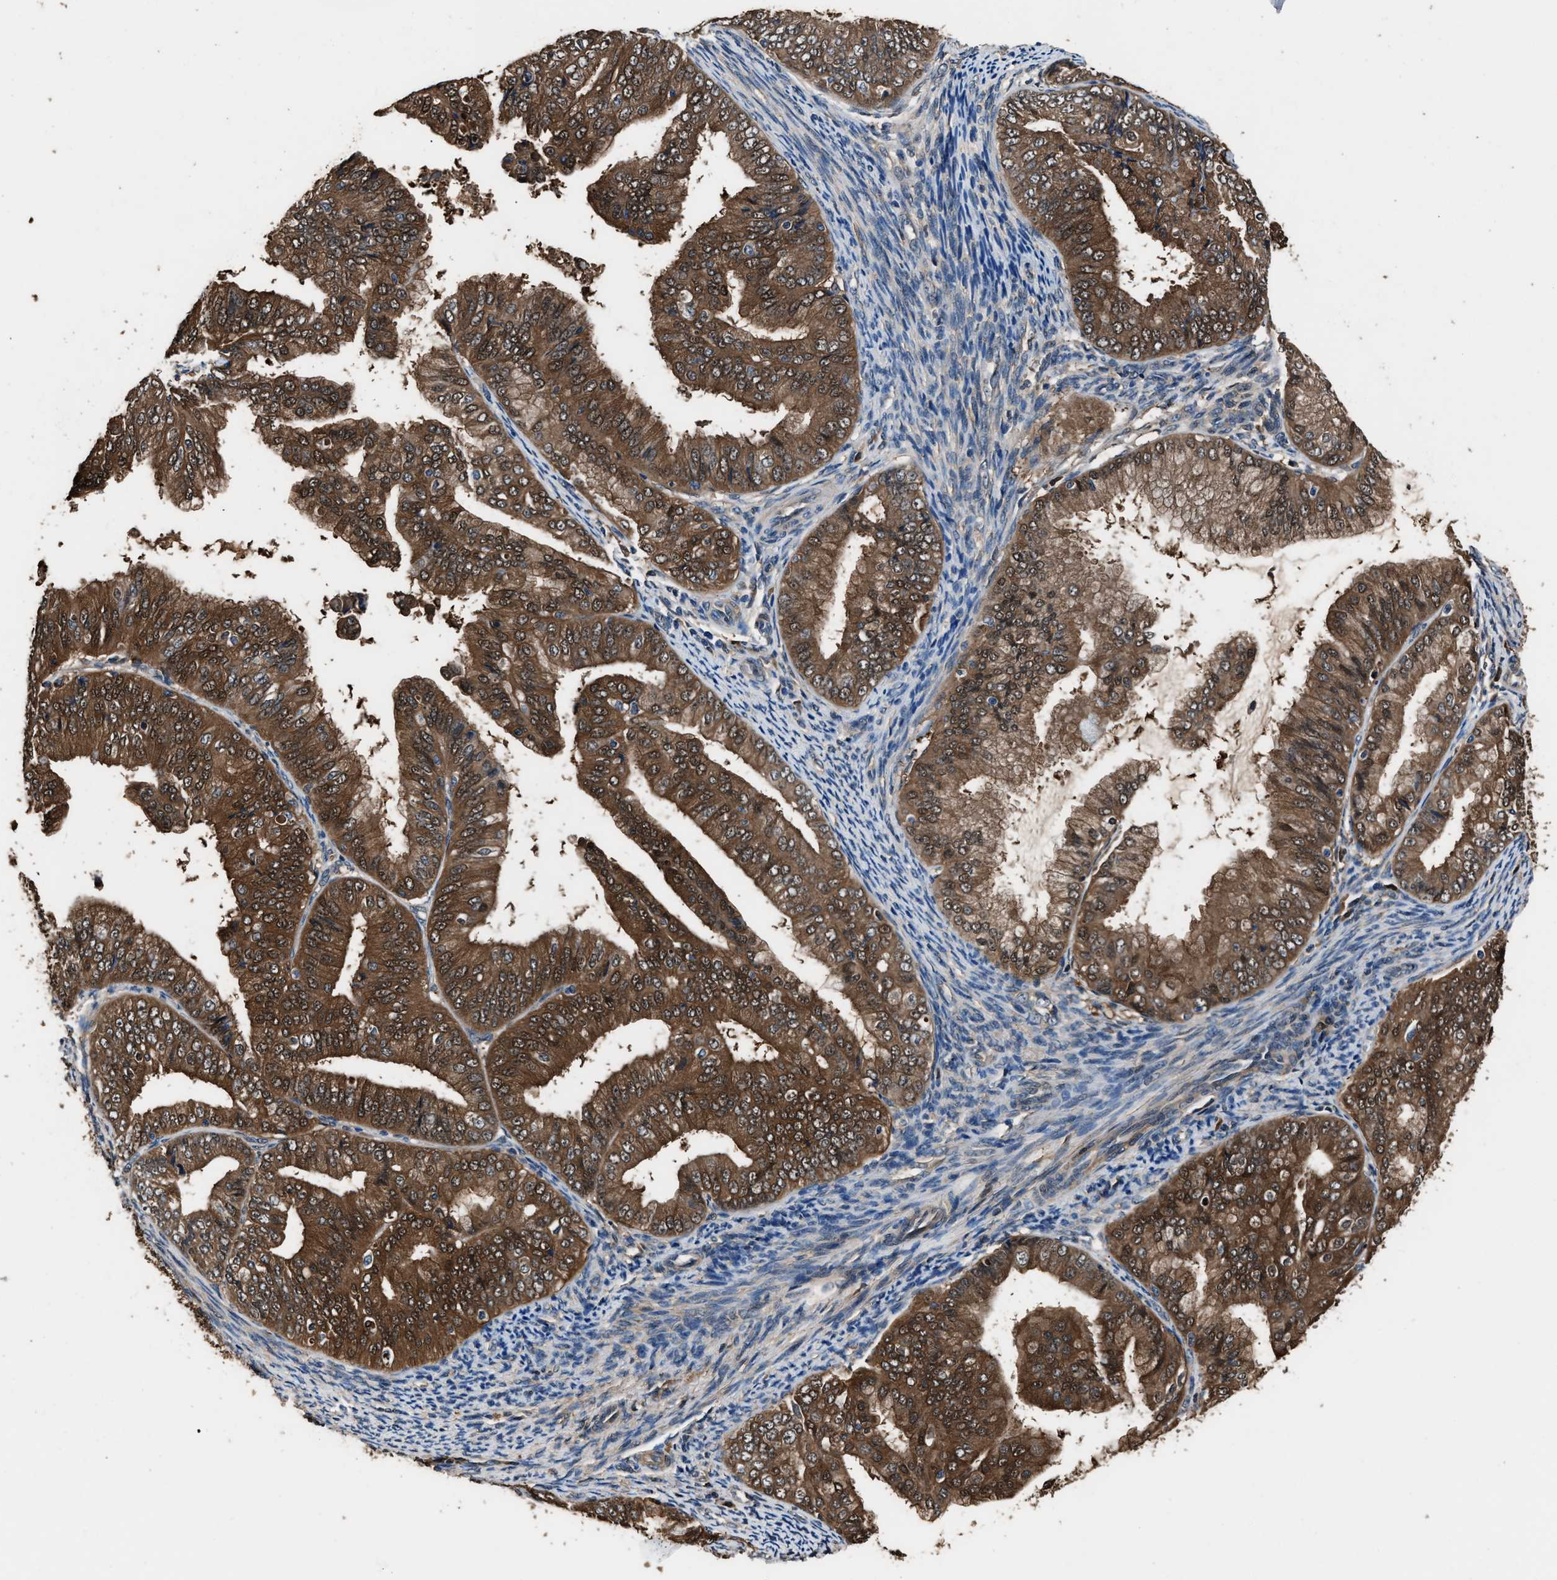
{"staining": {"intensity": "strong", "quantity": ">75%", "location": "cytoplasmic/membranous"}, "tissue": "endometrial cancer", "cell_type": "Tumor cells", "image_type": "cancer", "snomed": [{"axis": "morphology", "description": "Adenocarcinoma, NOS"}, {"axis": "topography", "description": "Endometrium"}], "caption": "A histopathology image showing strong cytoplasmic/membranous expression in approximately >75% of tumor cells in endometrial cancer (adenocarcinoma), as visualized by brown immunohistochemical staining.", "gene": "GSTP1", "patient": {"sex": "female", "age": 63}}